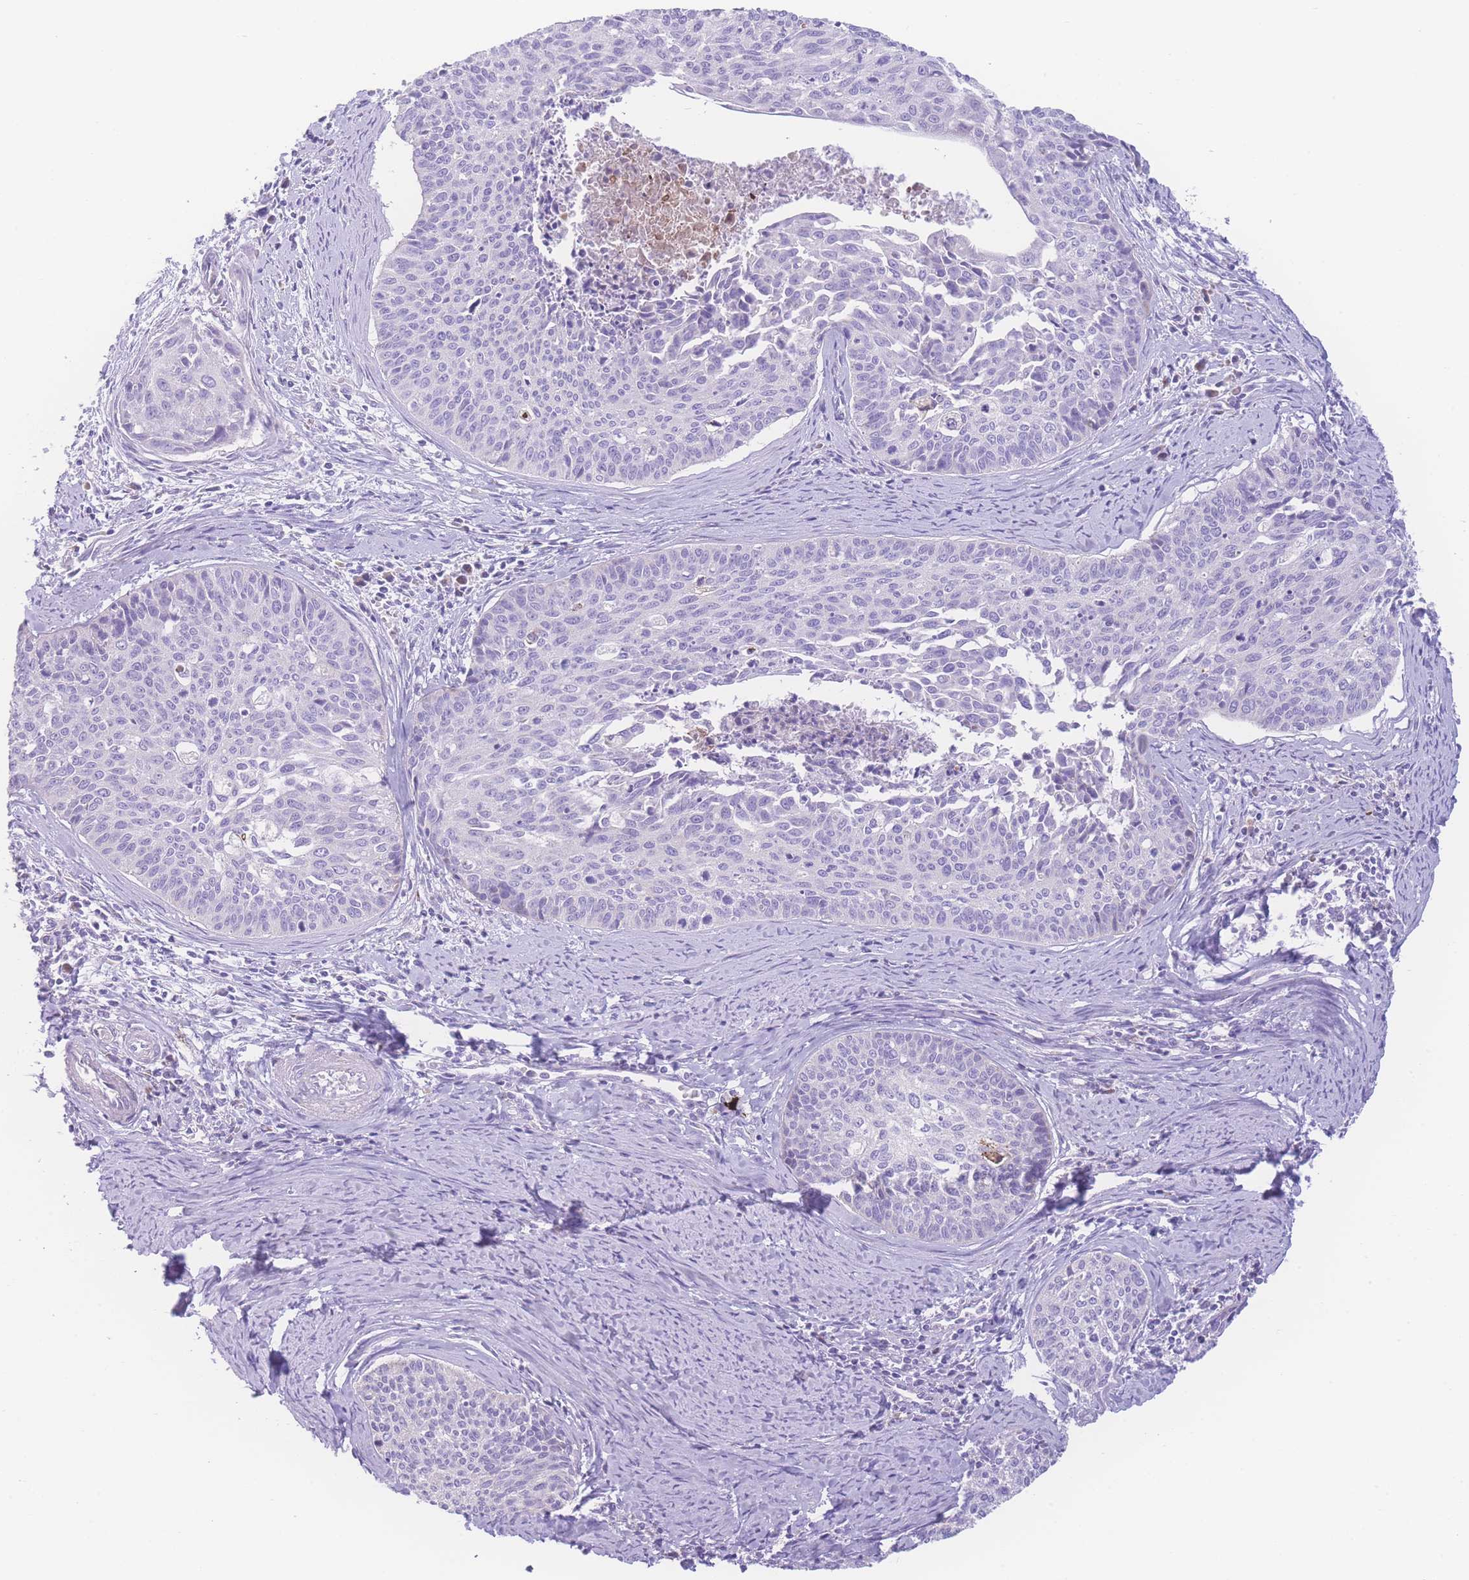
{"staining": {"intensity": "negative", "quantity": "none", "location": "none"}, "tissue": "cervical cancer", "cell_type": "Tumor cells", "image_type": "cancer", "snomed": [{"axis": "morphology", "description": "Squamous cell carcinoma, NOS"}, {"axis": "topography", "description": "Cervix"}], "caption": "Cervical squamous cell carcinoma stained for a protein using IHC shows no staining tumor cells.", "gene": "NBEAL1", "patient": {"sex": "female", "age": 55}}